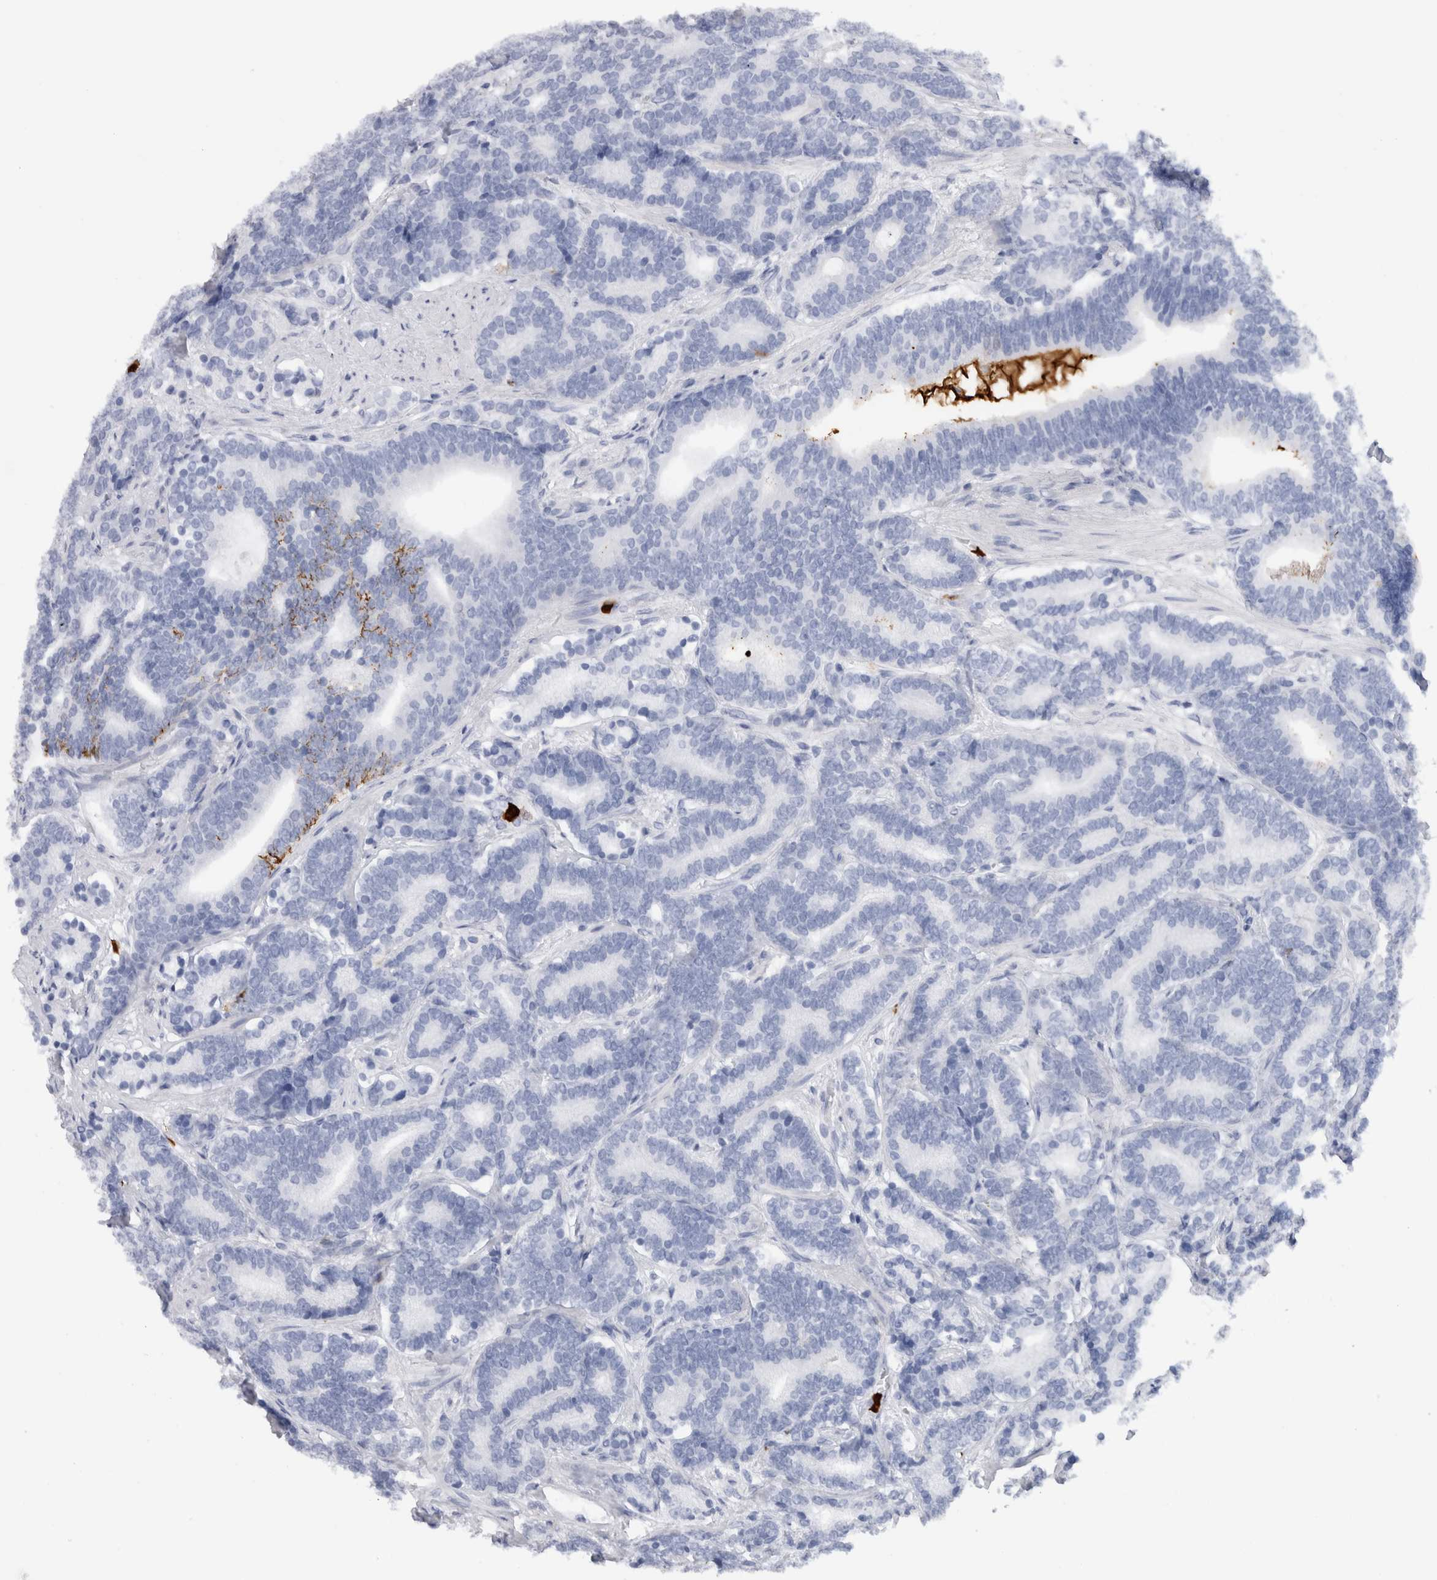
{"staining": {"intensity": "negative", "quantity": "none", "location": "none"}, "tissue": "prostate cancer", "cell_type": "Tumor cells", "image_type": "cancer", "snomed": [{"axis": "morphology", "description": "Adenocarcinoma, High grade"}, {"axis": "topography", "description": "Prostate"}], "caption": "Micrograph shows no significant protein positivity in tumor cells of adenocarcinoma (high-grade) (prostate). (DAB IHC visualized using brightfield microscopy, high magnification).", "gene": "S100A8", "patient": {"sex": "male", "age": 55}}